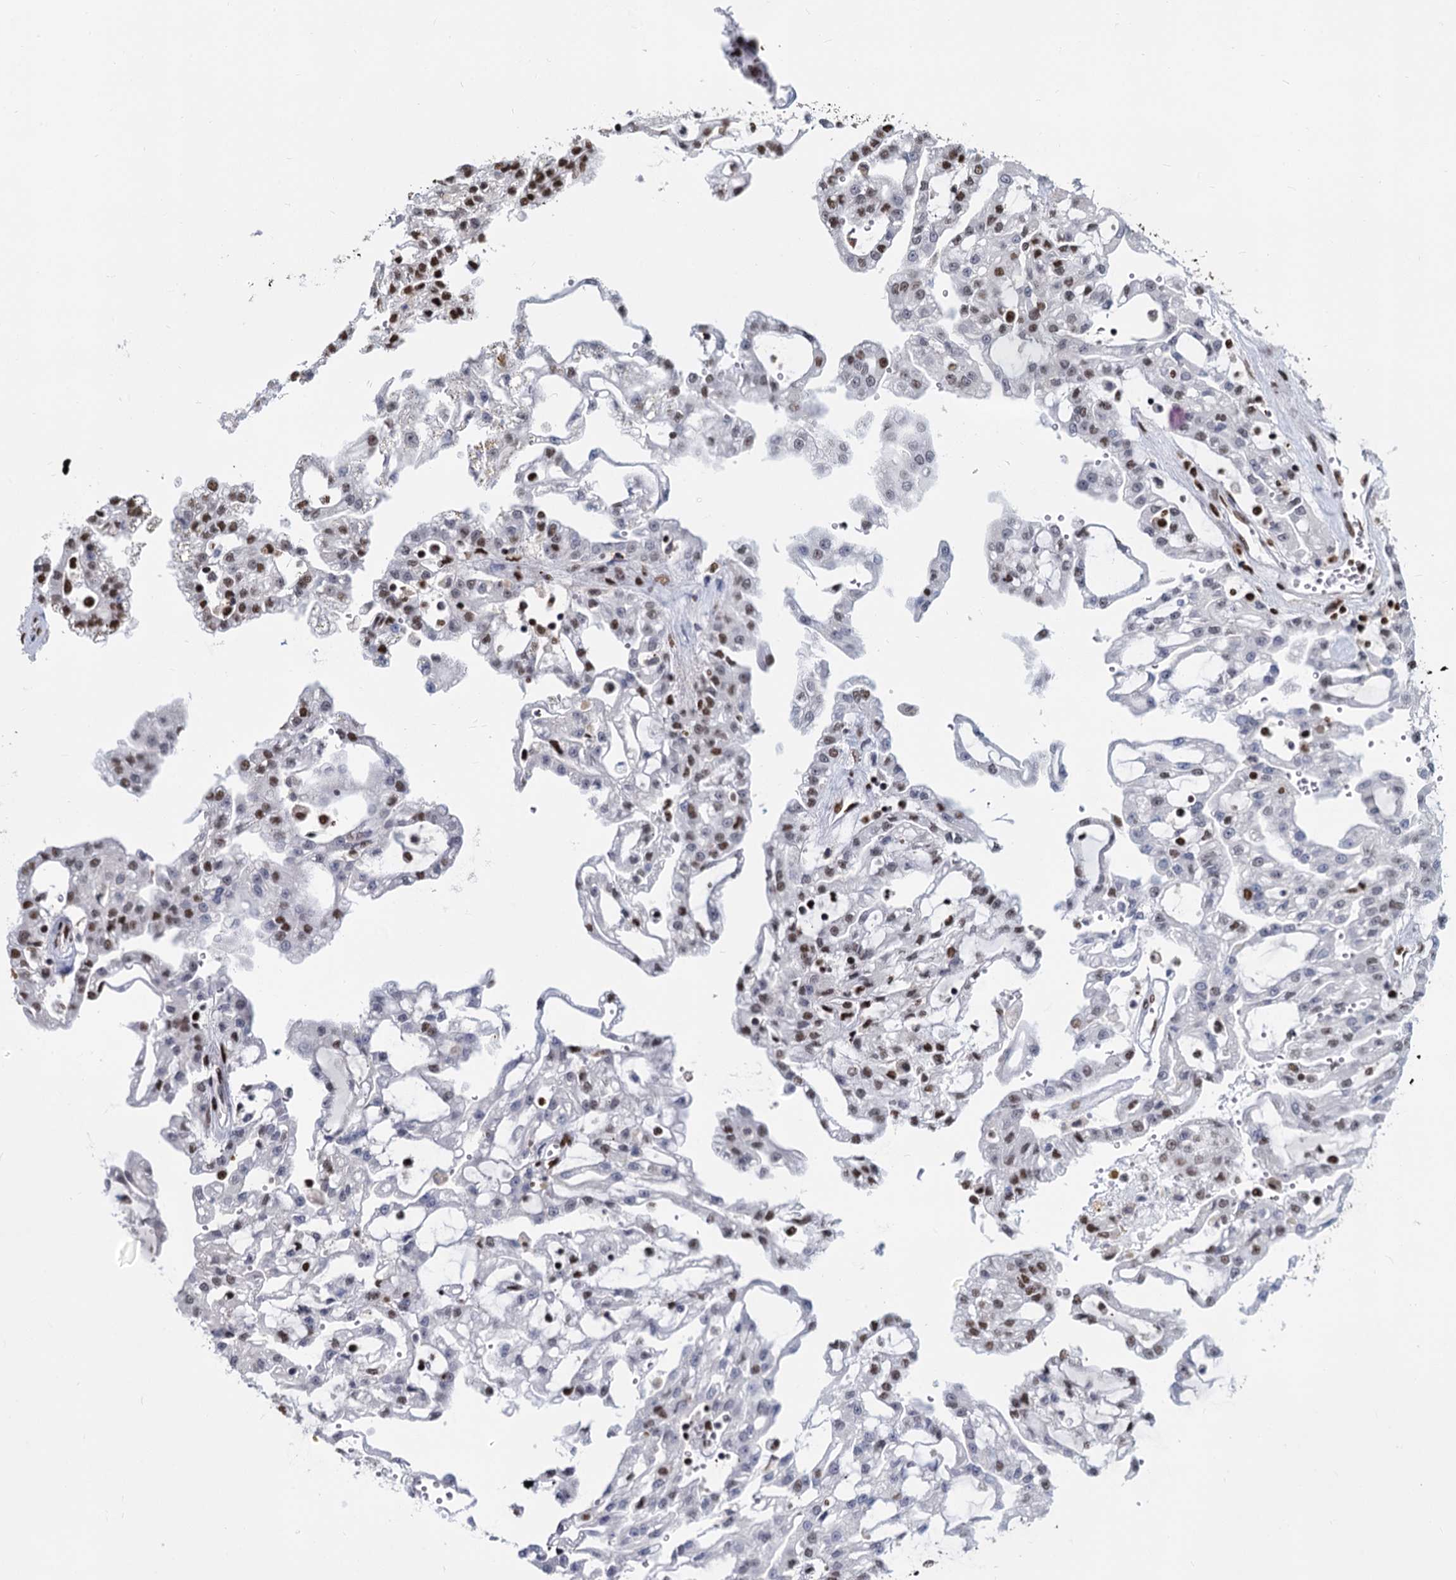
{"staining": {"intensity": "moderate", "quantity": "25%-75%", "location": "nuclear"}, "tissue": "renal cancer", "cell_type": "Tumor cells", "image_type": "cancer", "snomed": [{"axis": "morphology", "description": "Adenocarcinoma, NOS"}, {"axis": "topography", "description": "Kidney"}], "caption": "Renal cancer was stained to show a protein in brown. There is medium levels of moderate nuclear positivity in approximately 25%-75% of tumor cells.", "gene": "DCPS", "patient": {"sex": "male", "age": 63}}